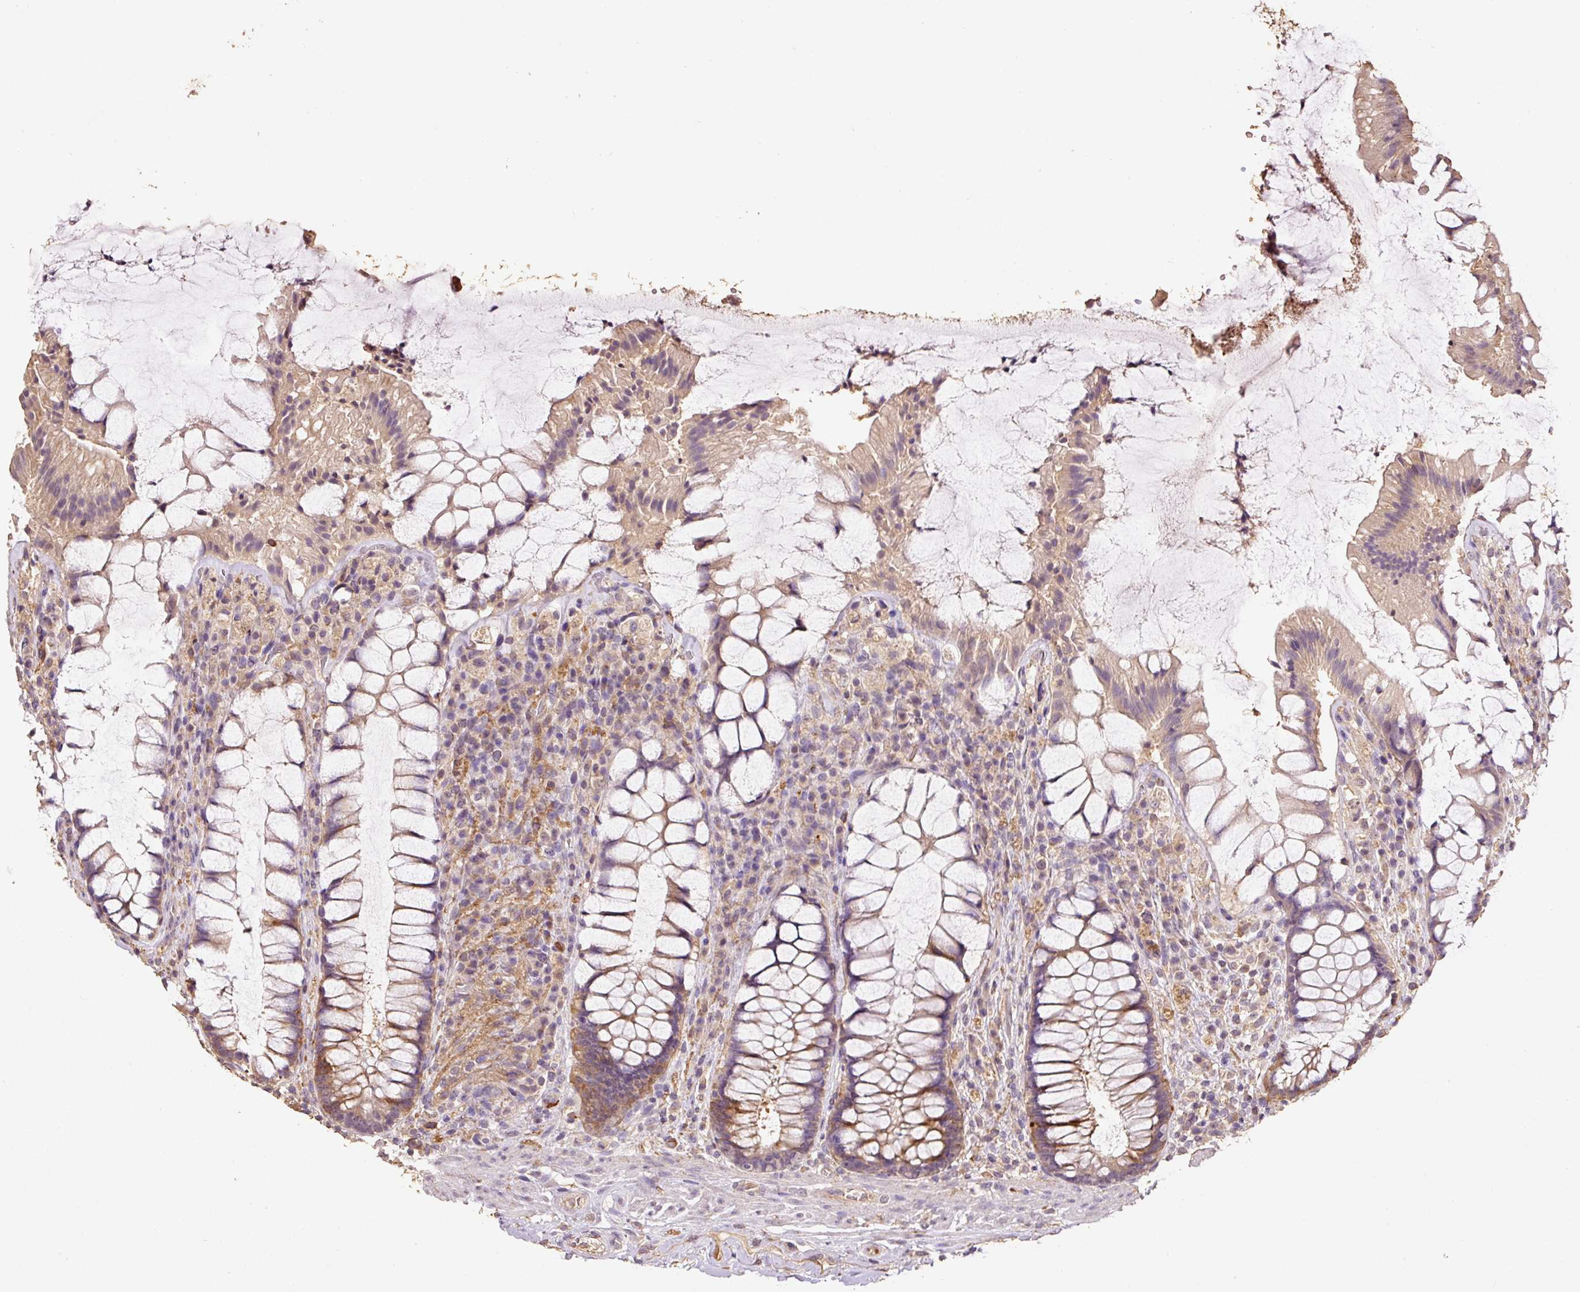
{"staining": {"intensity": "strong", "quantity": "25%-75%", "location": "cytoplasmic/membranous"}, "tissue": "rectum", "cell_type": "Glandular cells", "image_type": "normal", "snomed": [{"axis": "morphology", "description": "Normal tissue, NOS"}, {"axis": "topography", "description": "Rectum"}], "caption": "Immunohistochemistry (IHC) image of unremarkable rectum: human rectum stained using immunohistochemistry reveals high levels of strong protein expression localized specifically in the cytoplasmic/membranous of glandular cells, appearing as a cytoplasmic/membranous brown color.", "gene": "HERC2", "patient": {"sex": "female", "age": 58}}